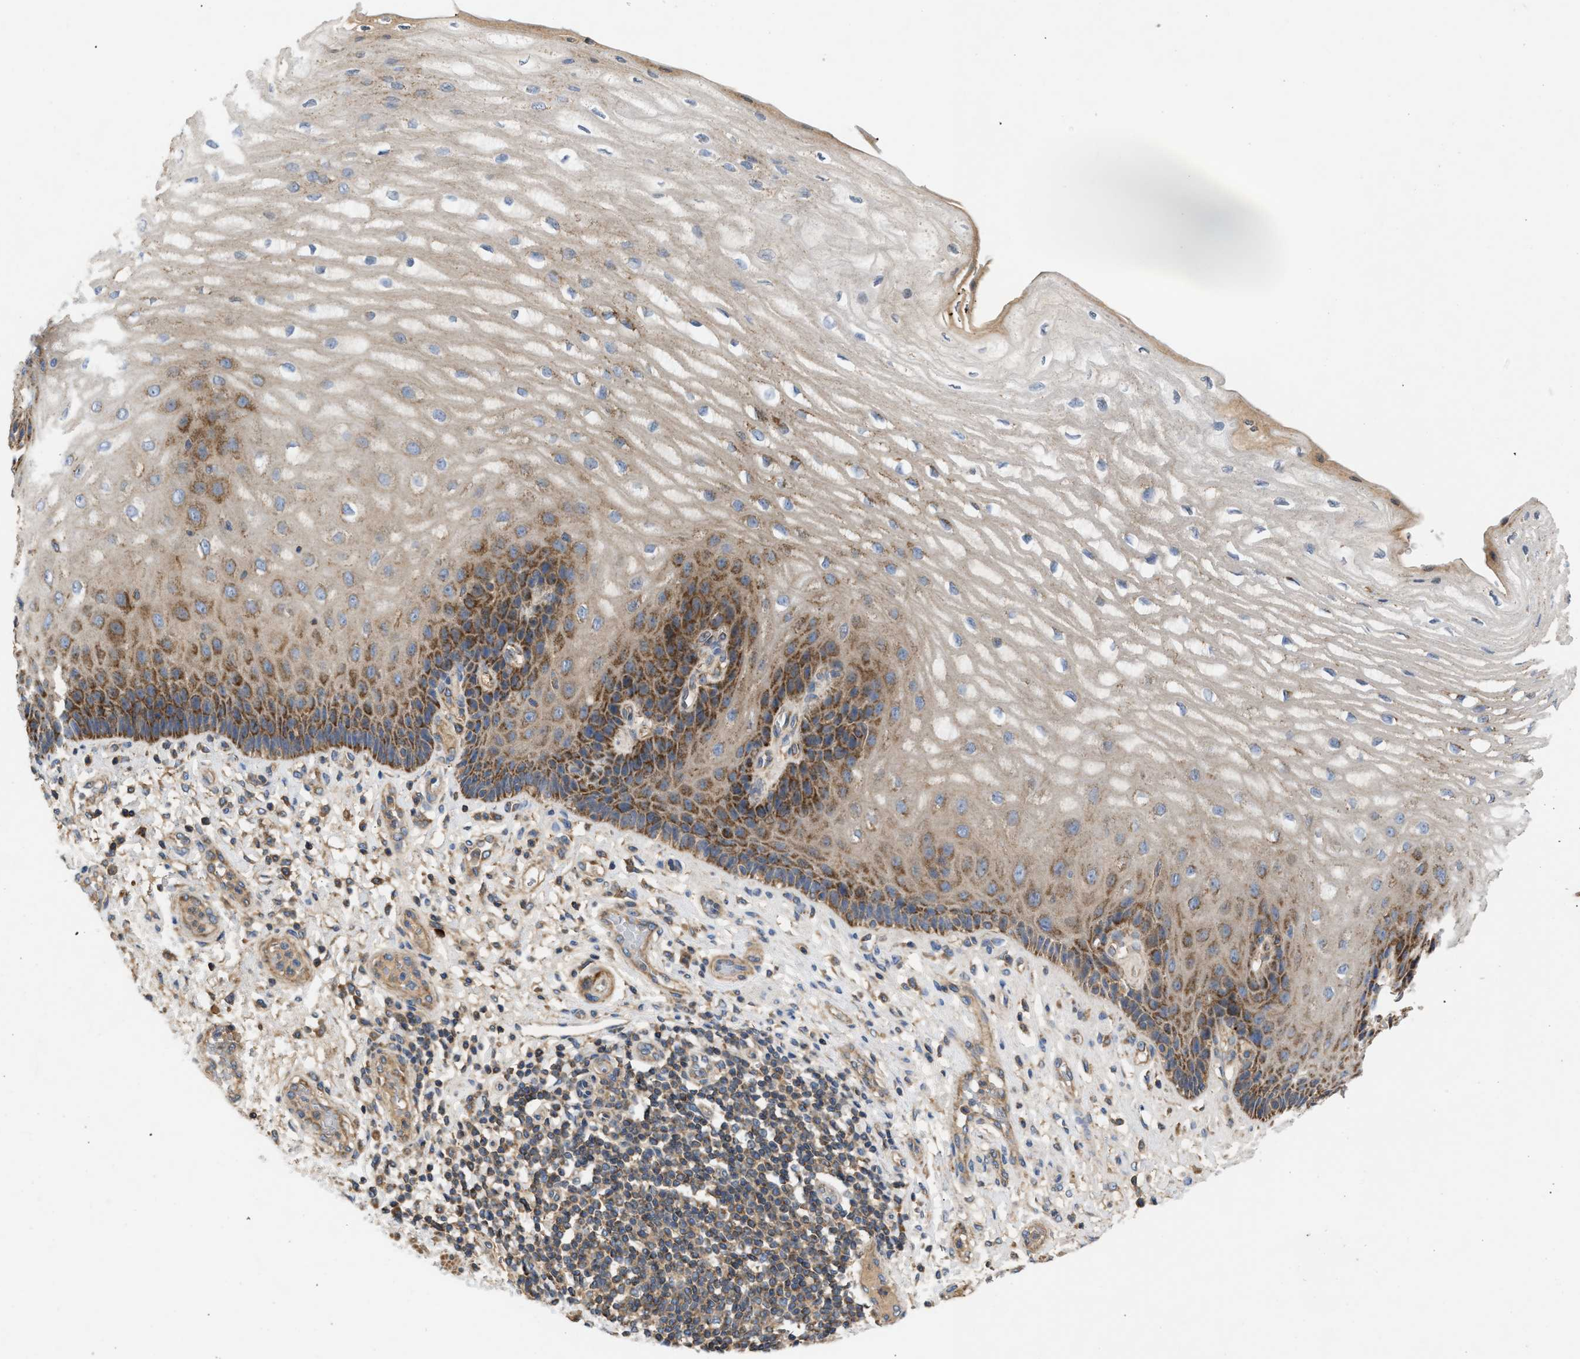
{"staining": {"intensity": "moderate", "quantity": ">75%", "location": "cytoplasmic/membranous"}, "tissue": "esophagus", "cell_type": "Squamous epithelial cells", "image_type": "normal", "snomed": [{"axis": "morphology", "description": "Normal tissue, NOS"}, {"axis": "topography", "description": "Esophagus"}], "caption": "This is a photomicrograph of IHC staining of benign esophagus, which shows moderate positivity in the cytoplasmic/membranous of squamous epithelial cells.", "gene": "TACO1", "patient": {"sex": "male", "age": 54}}